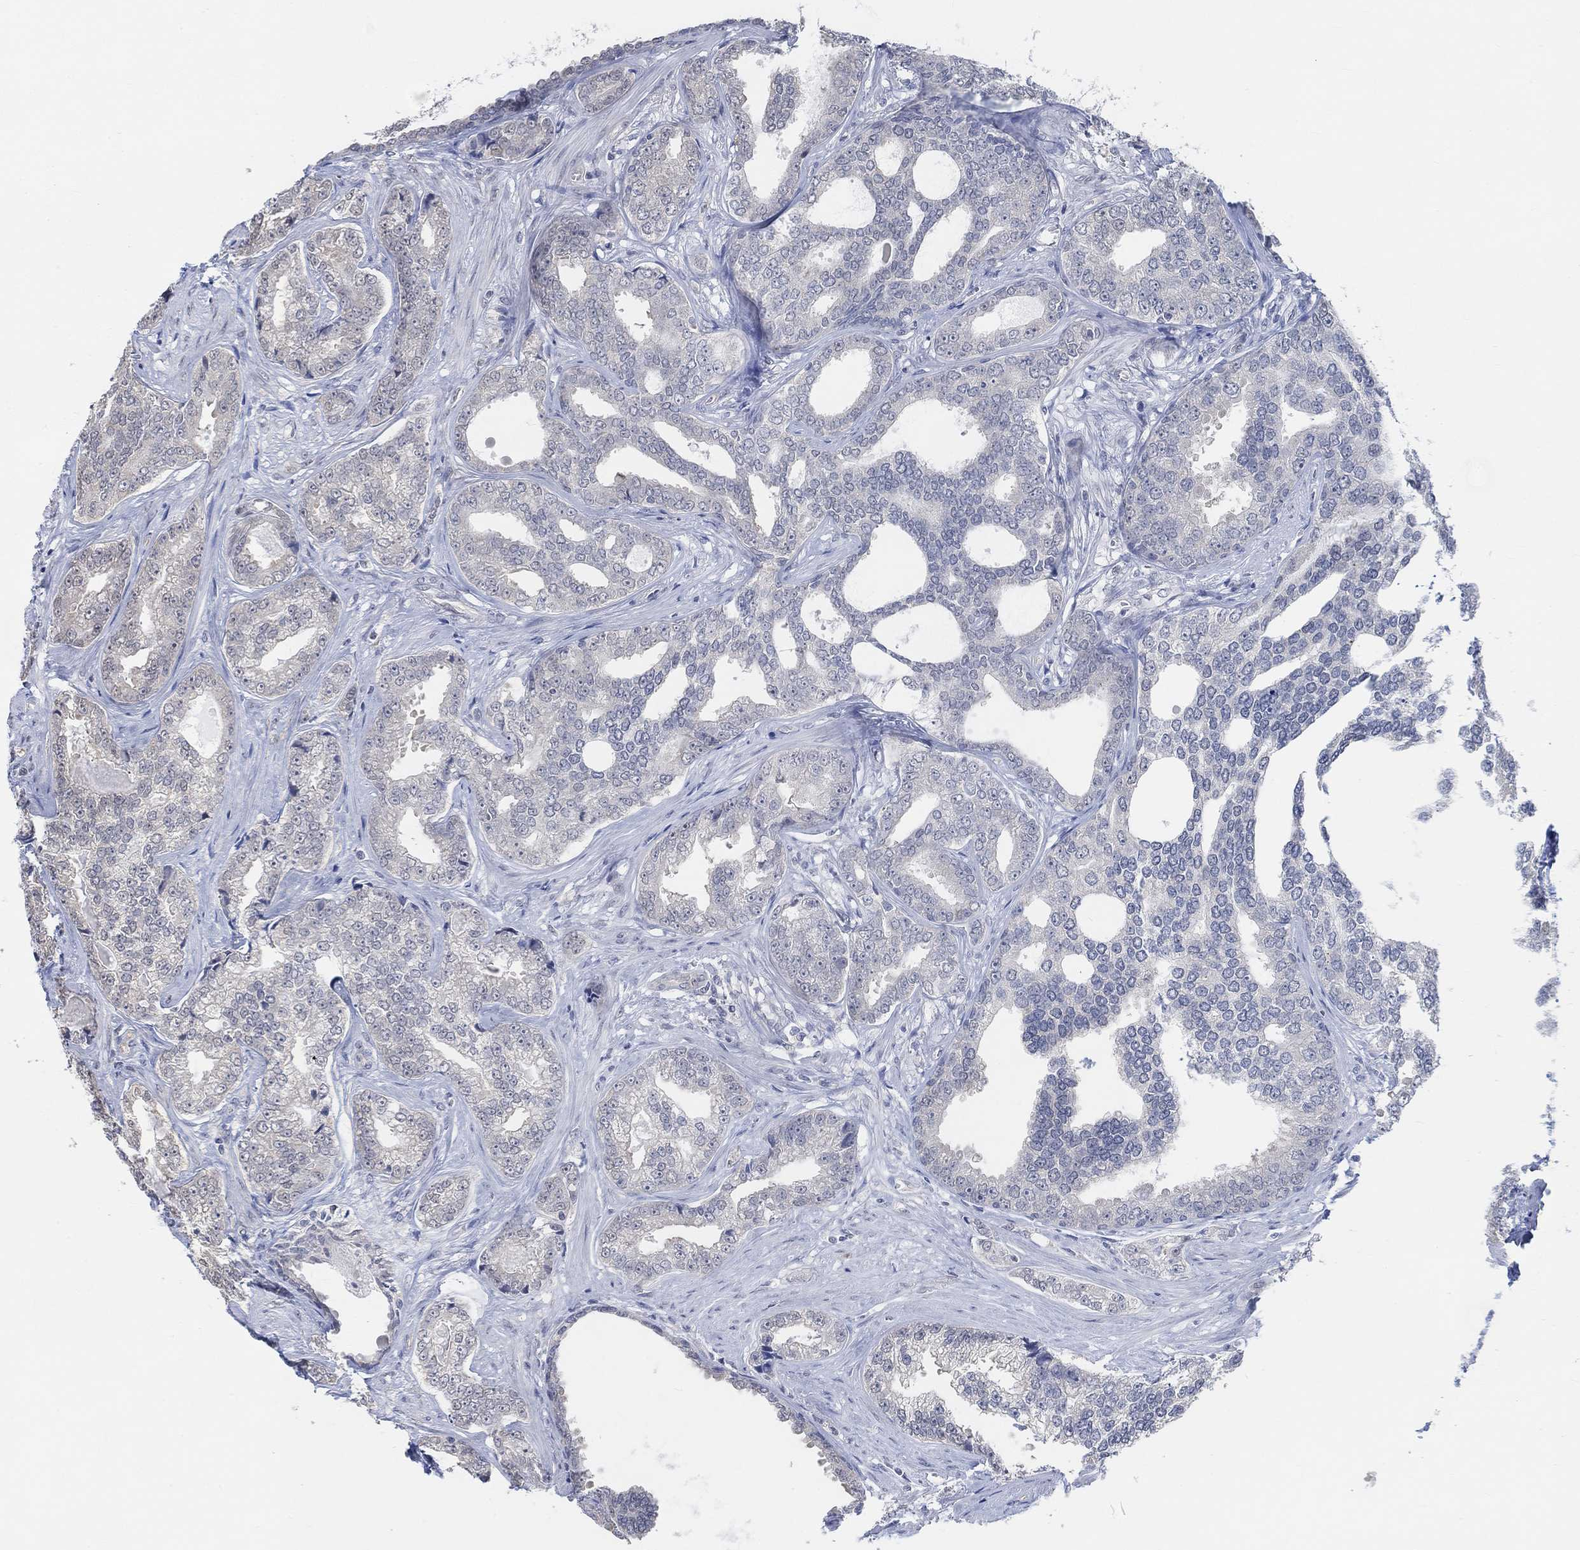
{"staining": {"intensity": "negative", "quantity": "none", "location": "none"}, "tissue": "prostate cancer", "cell_type": "Tumor cells", "image_type": "cancer", "snomed": [{"axis": "morphology", "description": "Adenocarcinoma, NOS"}, {"axis": "topography", "description": "Prostate"}], "caption": "Tumor cells are negative for protein expression in human prostate cancer (adenocarcinoma).", "gene": "MUC1", "patient": {"sex": "male", "age": 67}}